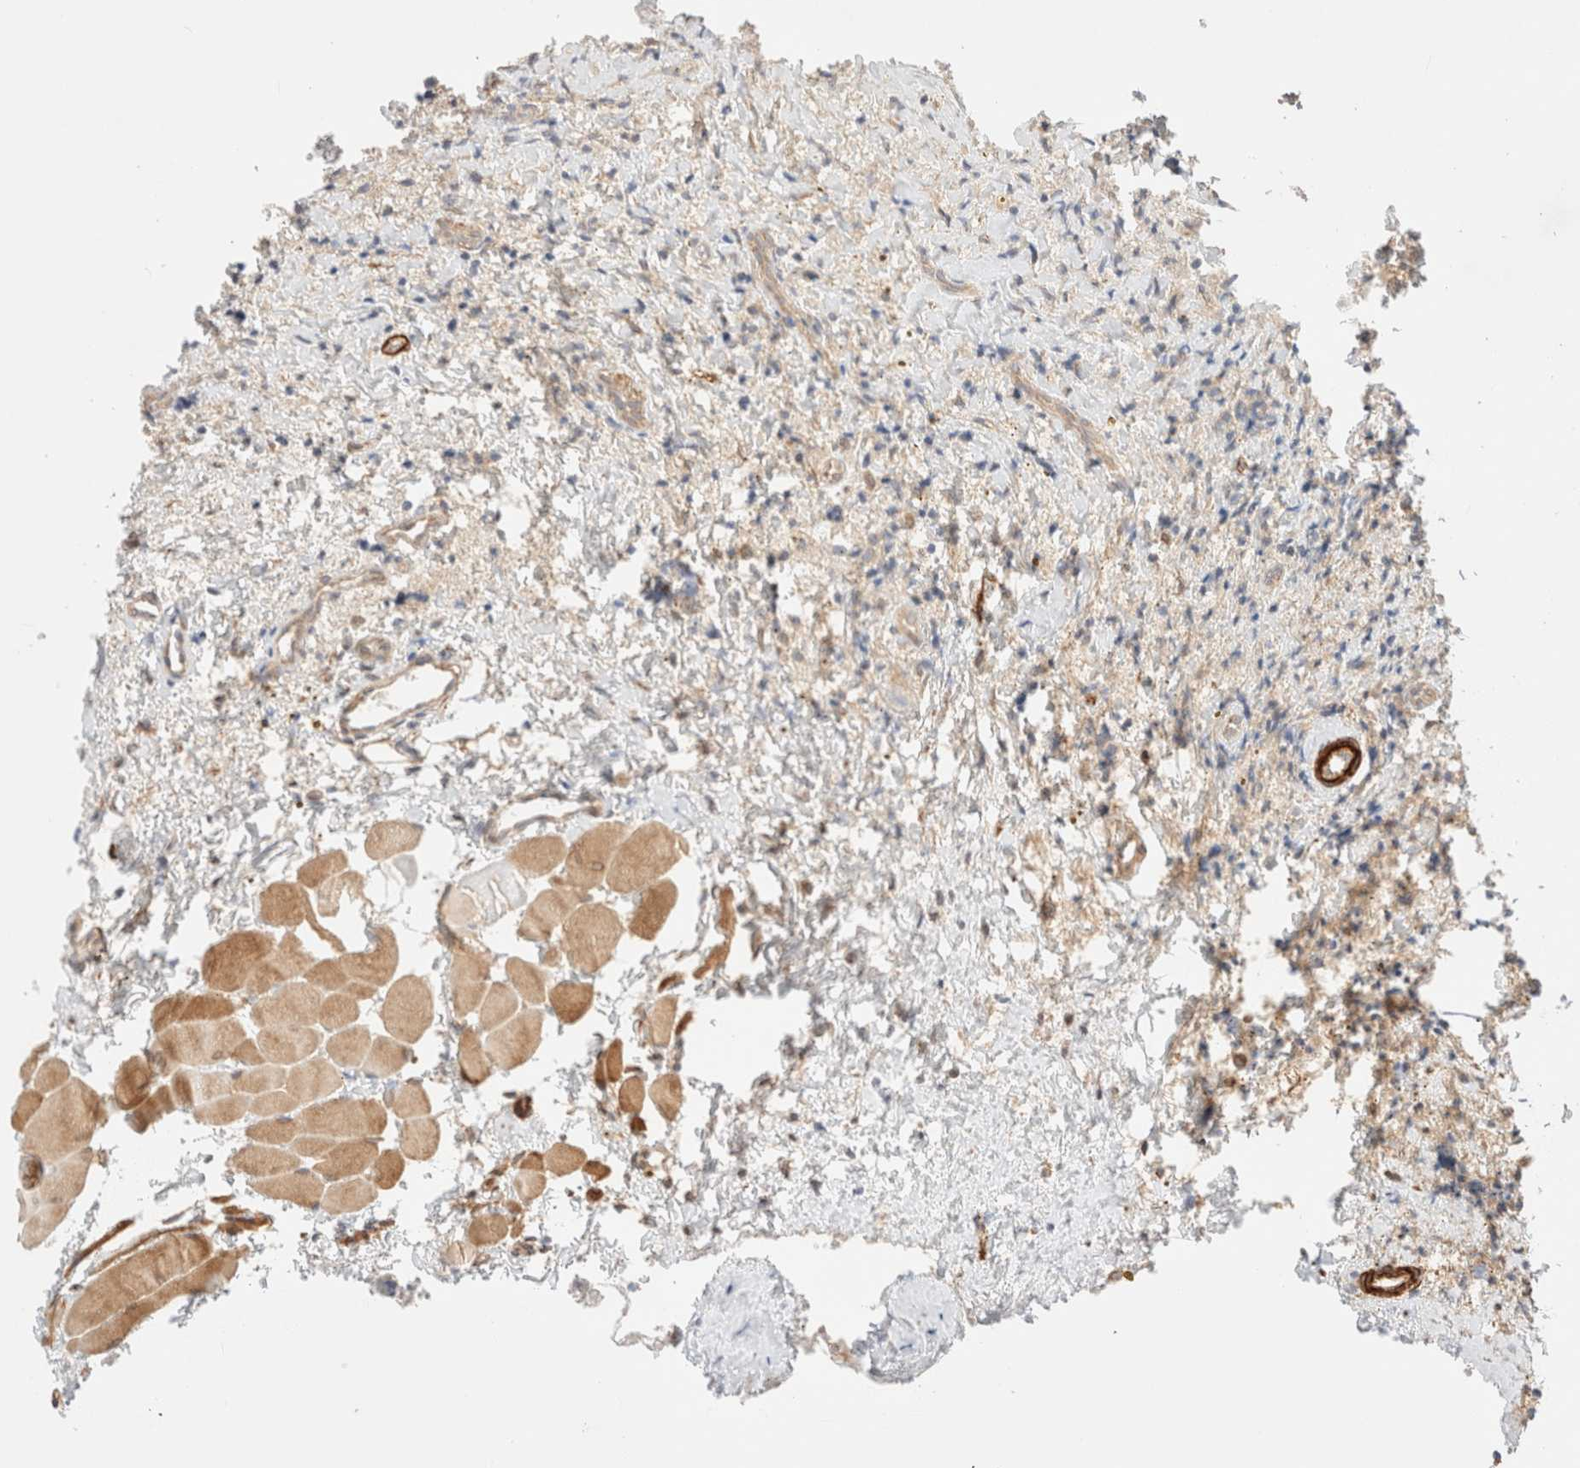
{"staining": {"intensity": "moderate", "quantity": ">75%", "location": "cytoplasmic/membranous"}, "tissue": "testis cancer", "cell_type": "Tumor cells", "image_type": "cancer", "snomed": [{"axis": "morphology", "description": "Carcinoma, Embryonal, NOS"}, {"axis": "topography", "description": "Testis"}], "caption": "Protein expression analysis of human embryonal carcinoma (testis) reveals moderate cytoplasmic/membranous expression in approximately >75% of tumor cells.", "gene": "RRP15", "patient": {"sex": "male", "age": 2}}